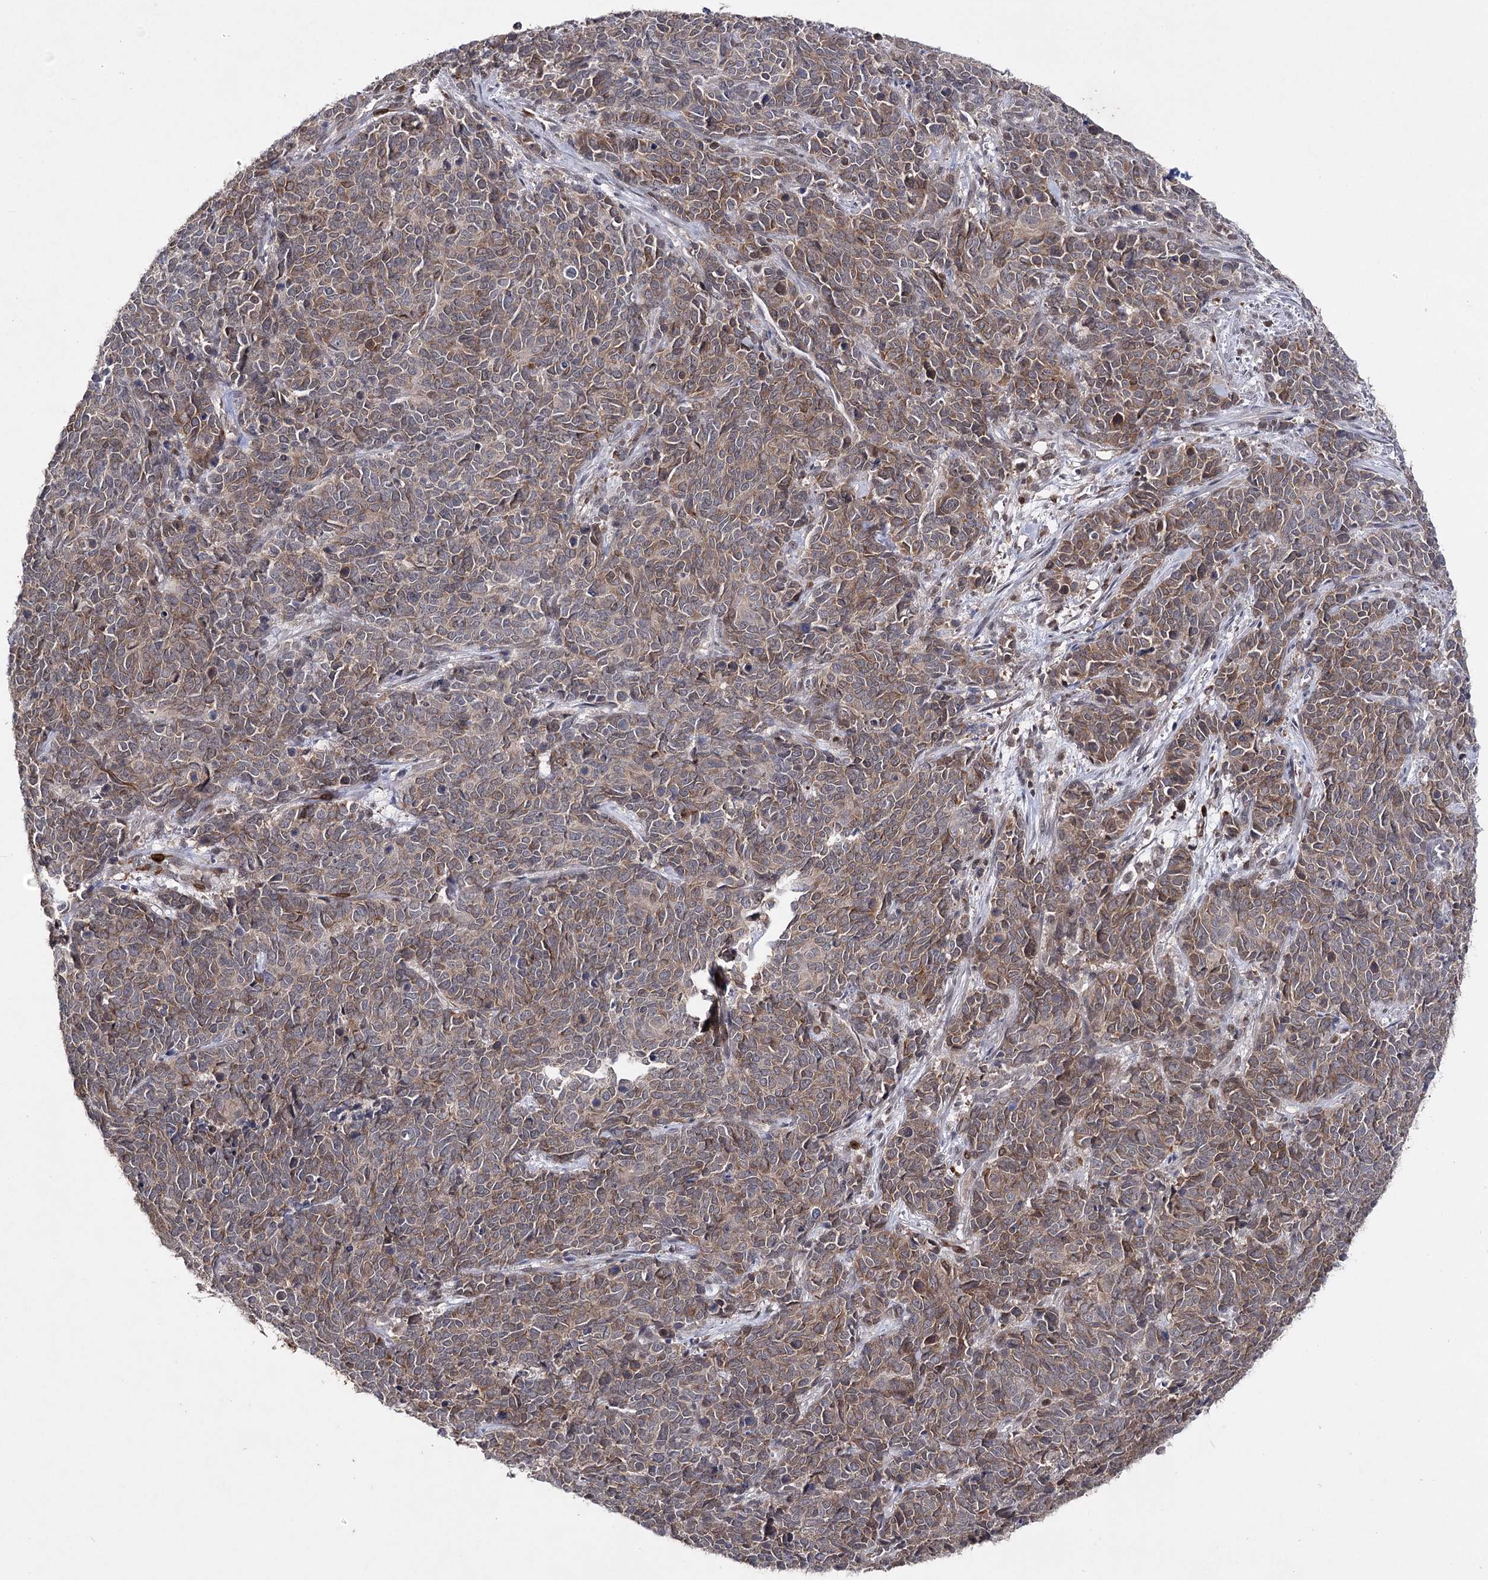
{"staining": {"intensity": "moderate", "quantity": ">75%", "location": "cytoplasmic/membranous"}, "tissue": "cervical cancer", "cell_type": "Tumor cells", "image_type": "cancer", "snomed": [{"axis": "morphology", "description": "Squamous cell carcinoma, NOS"}, {"axis": "topography", "description": "Cervix"}], "caption": "Human cervical cancer (squamous cell carcinoma) stained with a protein marker reveals moderate staining in tumor cells.", "gene": "HSD11B2", "patient": {"sex": "female", "age": 60}}